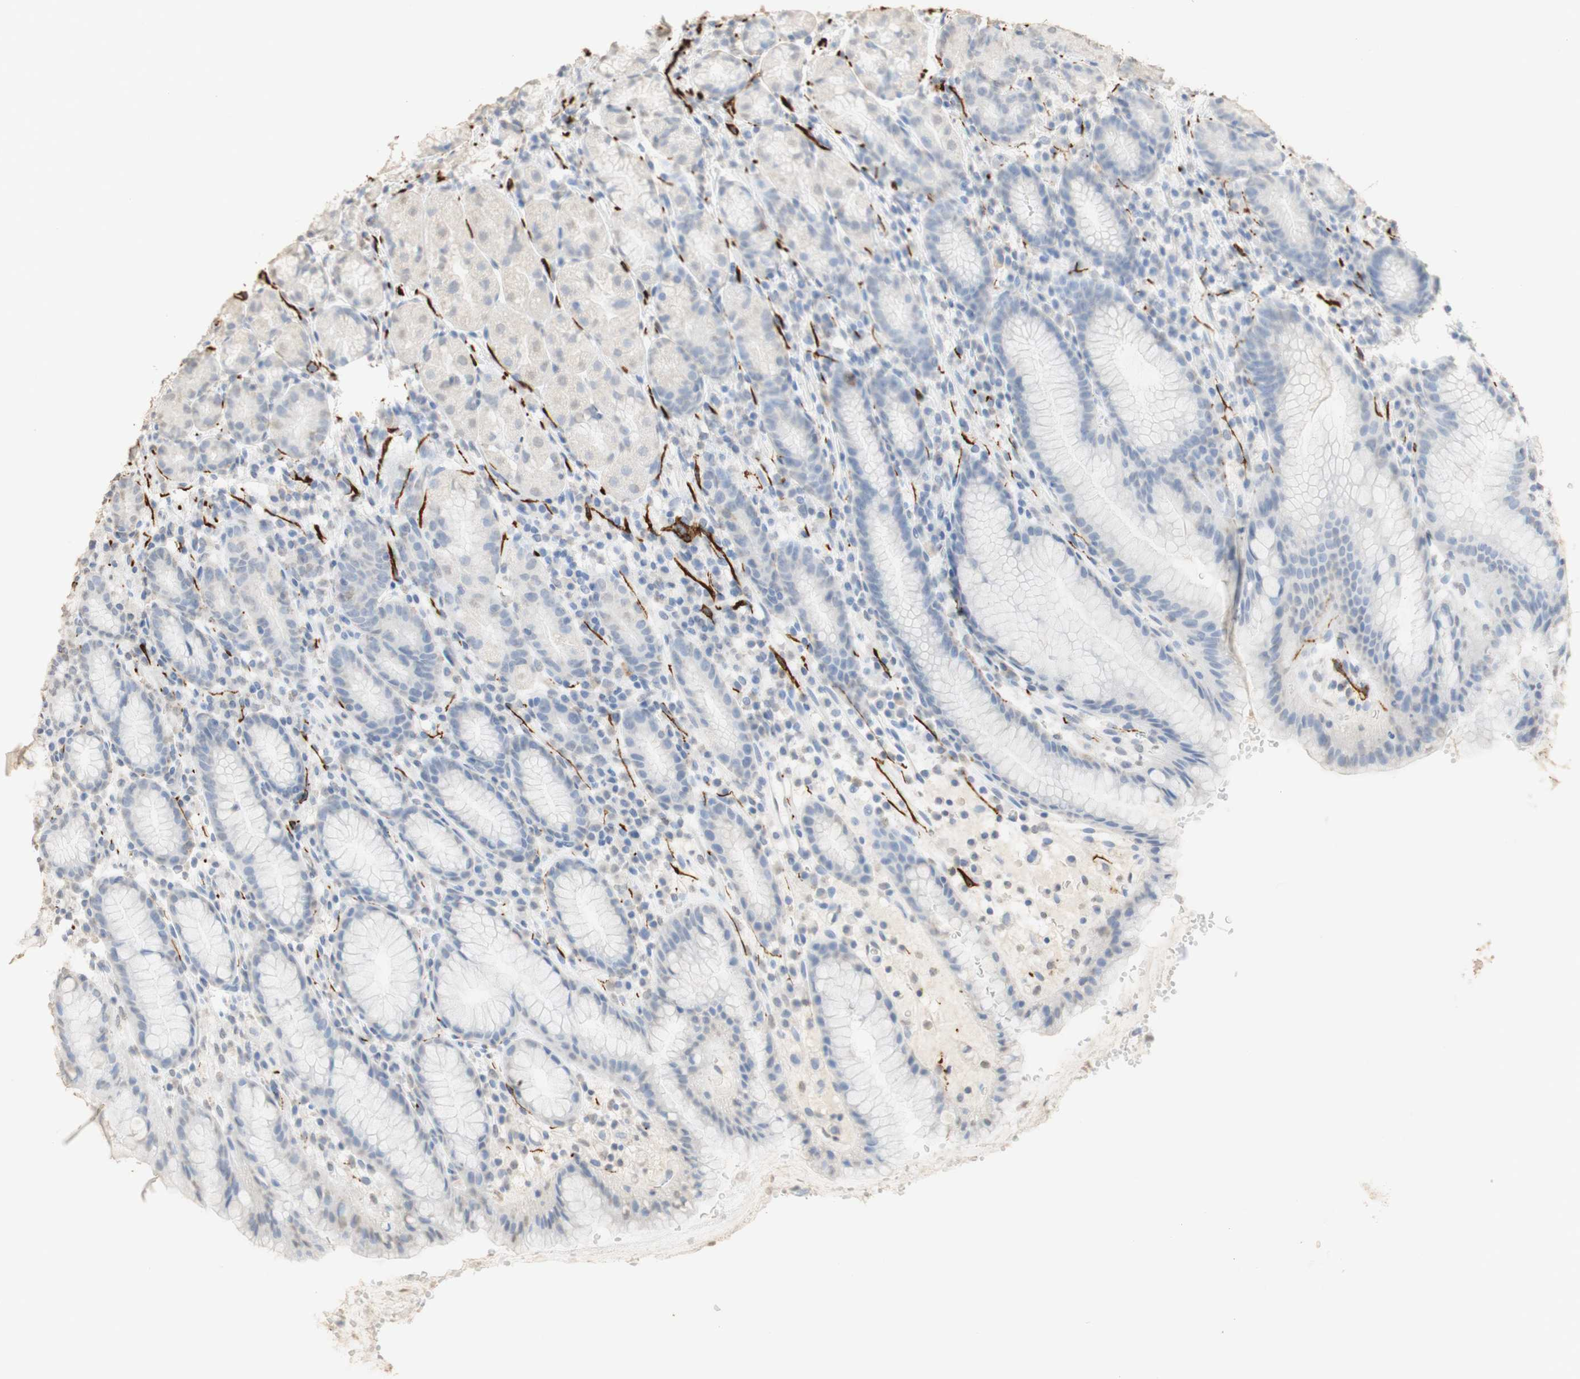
{"staining": {"intensity": "weak", "quantity": "25%-75%", "location": "cytoplasmic/membranous,nuclear"}, "tissue": "stomach", "cell_type": "Glandular cells", "image_type": "normal", "snomed": [{"axis": "morphology", "description": "Normal tissue, NOS"}, {"axis": "topography", "description": "Stomach, lower"}], "caption": "Immunohistochemistry of normal stomach reveals low levels of weak cytoplasmic/membranous,nuclear positivity in about 25%-75% of glandular cells.", "gene": "L1CAM", "patient": {"sex": "male", "age": 52}}